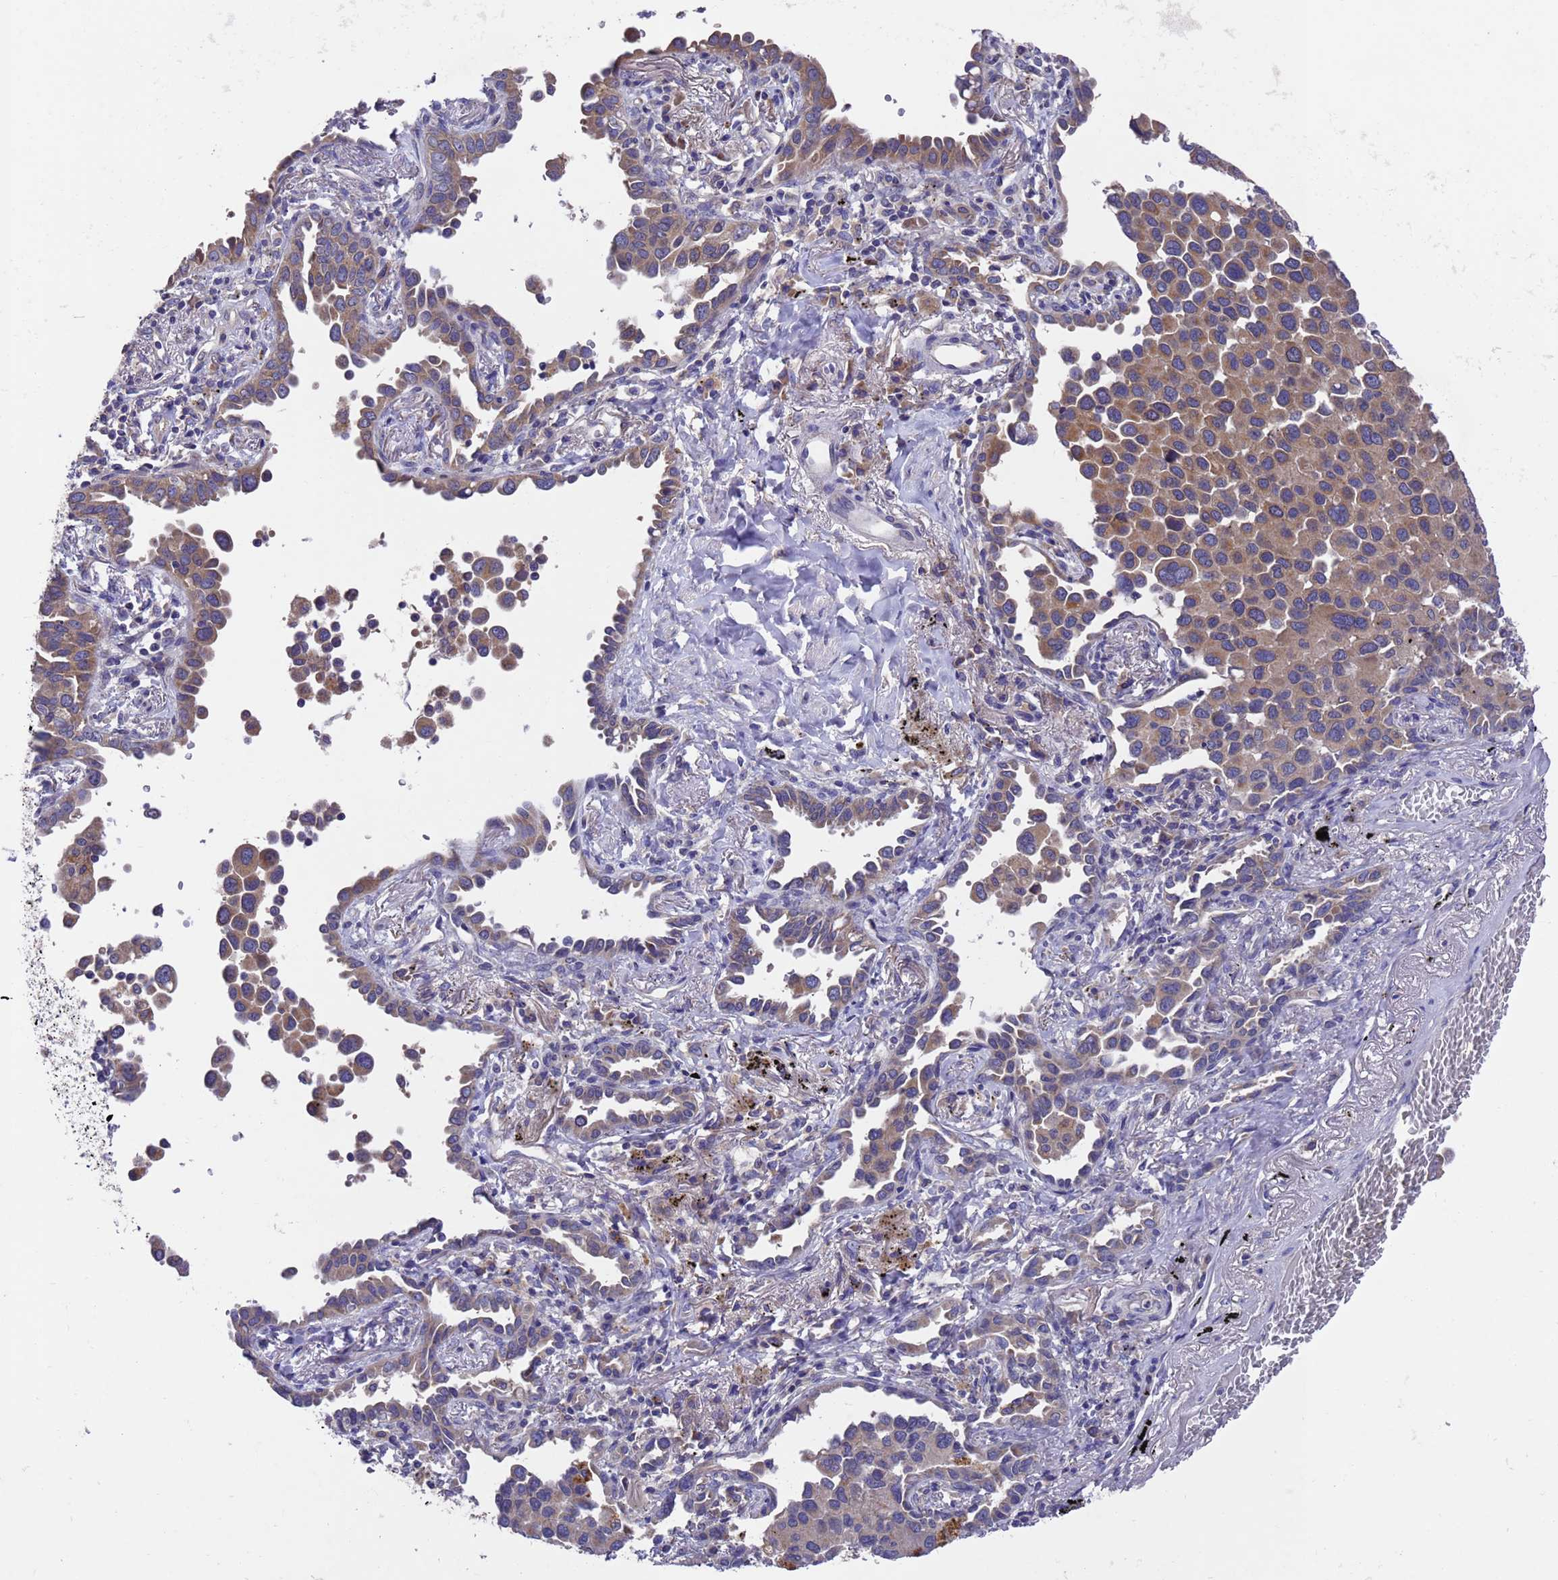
{"staining": {"intensity": "weak", "quantity": ">75%", "location": "cytoplasmic/membranous"}, "tissue": "lung cancer", "cell_type": "Tumor cells", "image_type": "cancer", "snomed": [{"axis": "morphology", "description": "Adenocarcinoma, NOS"}, {"axis": "topography", "description": "Lung"}], "caption": "Immunohistochemistry (IHC) micrograph of neoplastic tissue: human lung cancer stained using immunohistochemistry (IHC) displays low levels of weak protein expression localized specifically in the cytoplasmic/membranous of tumor cells, appearing as a cytoplasmic/membranous brown color.", "gene": "DCAF12L2", "patient": {"sex": "male", "age": 67}}